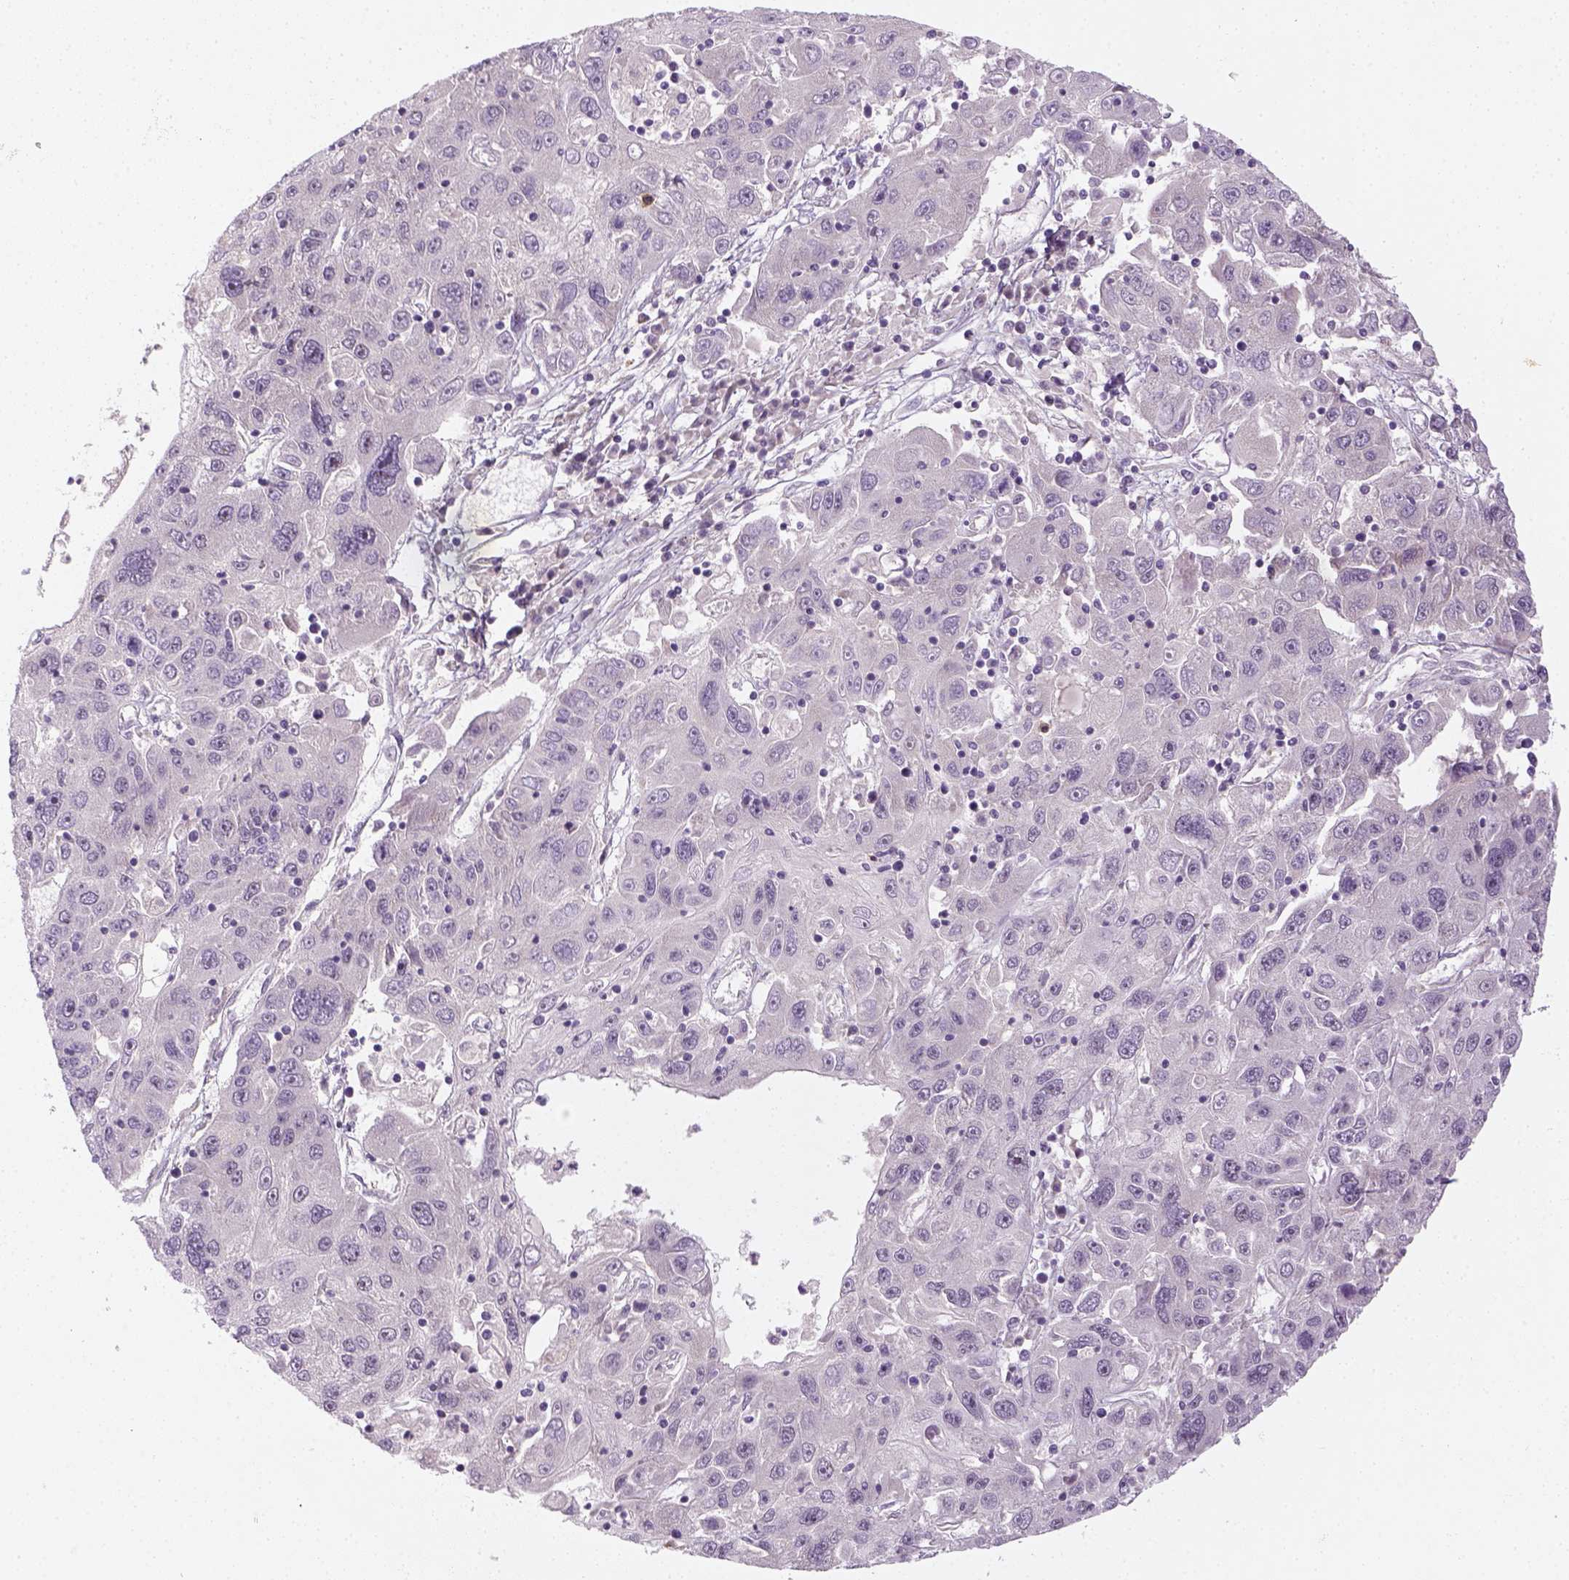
{"staining": {"intensity": "negative", "quantity": "none", "location": "none"}, "tissue": "stomach cancer", "cell_type": "Tumor cells", "image_type": "cancer", "snomed": [{"axis": "morphology", "description": "Adenocarcinoma, NOS"}, {"axis": "topography", "description": "Stomach"}], "caption": "Stomach cancer stained for a protein using immunohistochemistry (IHC) displays no staining tumor cells.", "gene": "MAGEB3", "patient": {"sex": "male", "age": 56}}